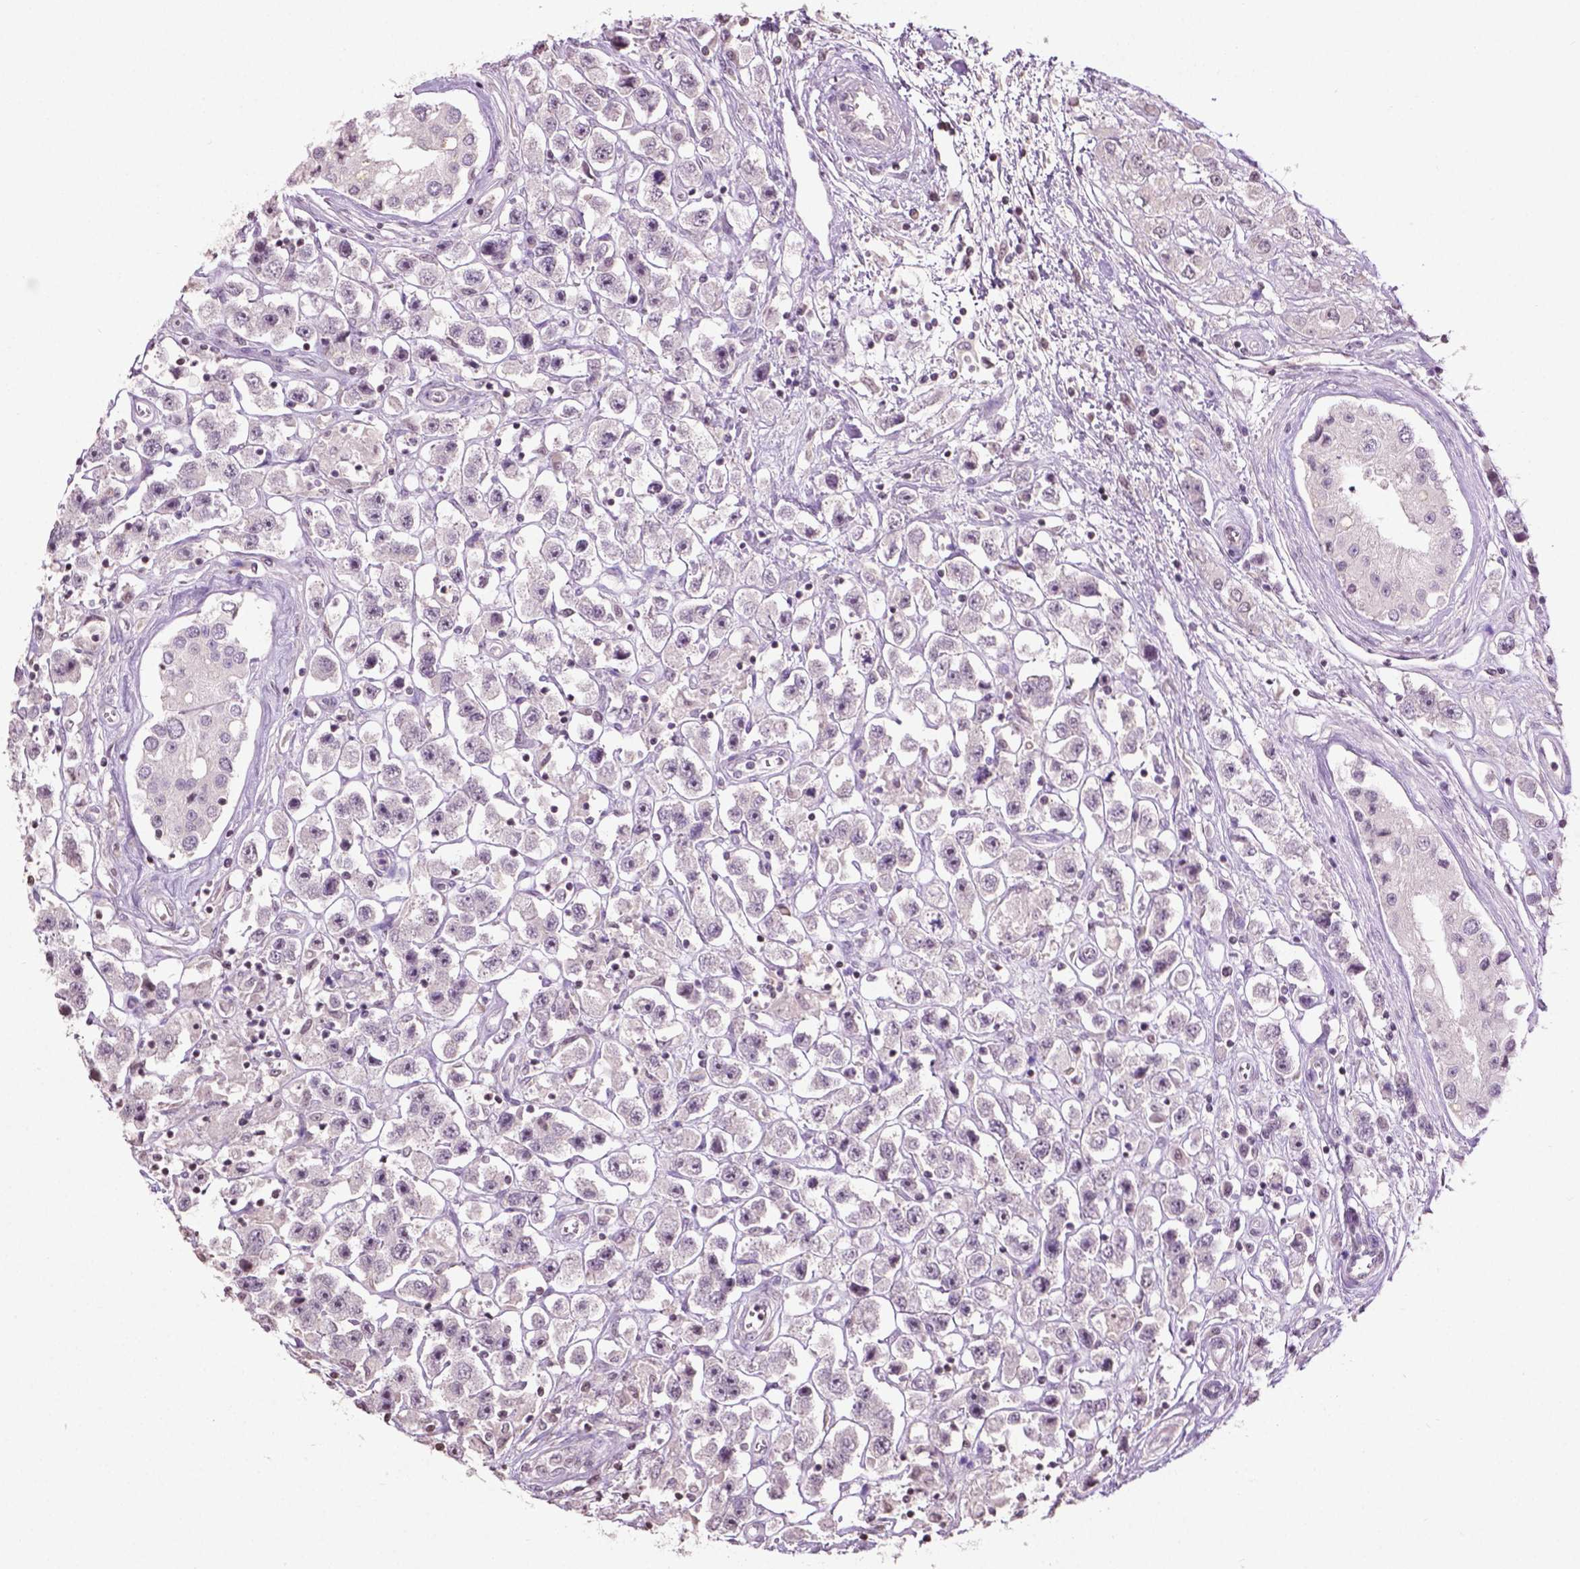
{"staining": {"intensity": "negative", "quantity": "none", "location": "none"}, "tissue": "testis cancer", "cell_type": "Tumor cells", "image_type": "cancer", "snomed": [{"axis": "morphology", "description": "Seminoma, NOS"}, {"axis": "topography", "description": "Testis"}], "caption": "This is a histopathology image of immunohistochemistry (IHC) staining of seminoma (testis), which shows no expression in tumor cells.", "gene": "NTNG2", "patient": {"sex": "male", "age": 45}}